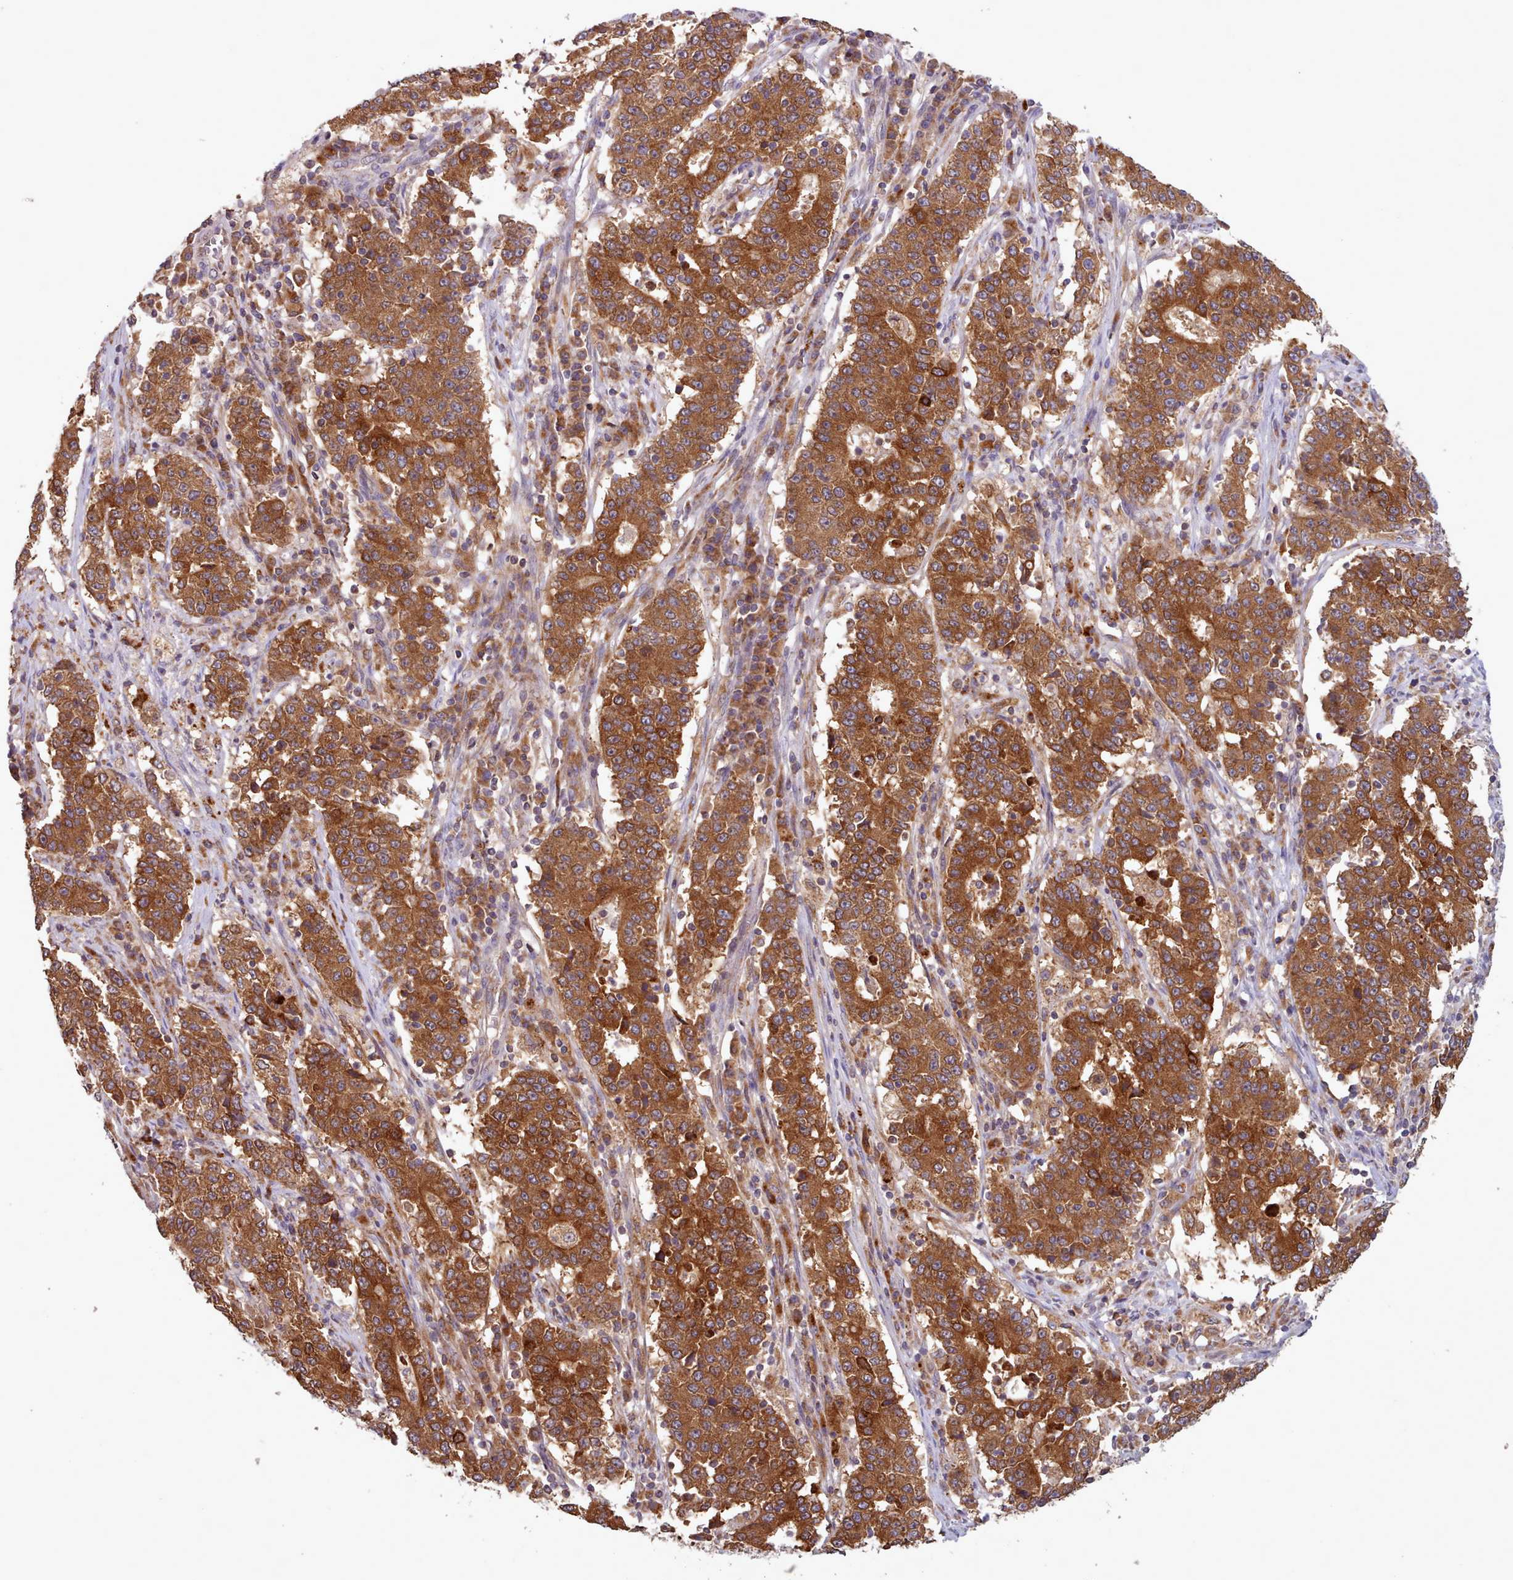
{"staining": {"intensity": "strong", "quantity": ">75%", "location": "cytoplasmic/membranous"}, "tissue": "stomach cancer", "cell_type": "Tumor cells", "image_type": "cancer", "snomed": [{"axis": "morphology", "description": "Adenocarcinoma, NOS"}, {"axis": "topography", "description": "Stomach"}], "caption": "About >75% of tumor cells in stomach adenocarcinoma reveal strong cytoplasmic/membranous protein staining as visualized by brown immunohistochemical staining.", "gene": "CRYBG1", "patient": {"sex": "male", "age": 59}}